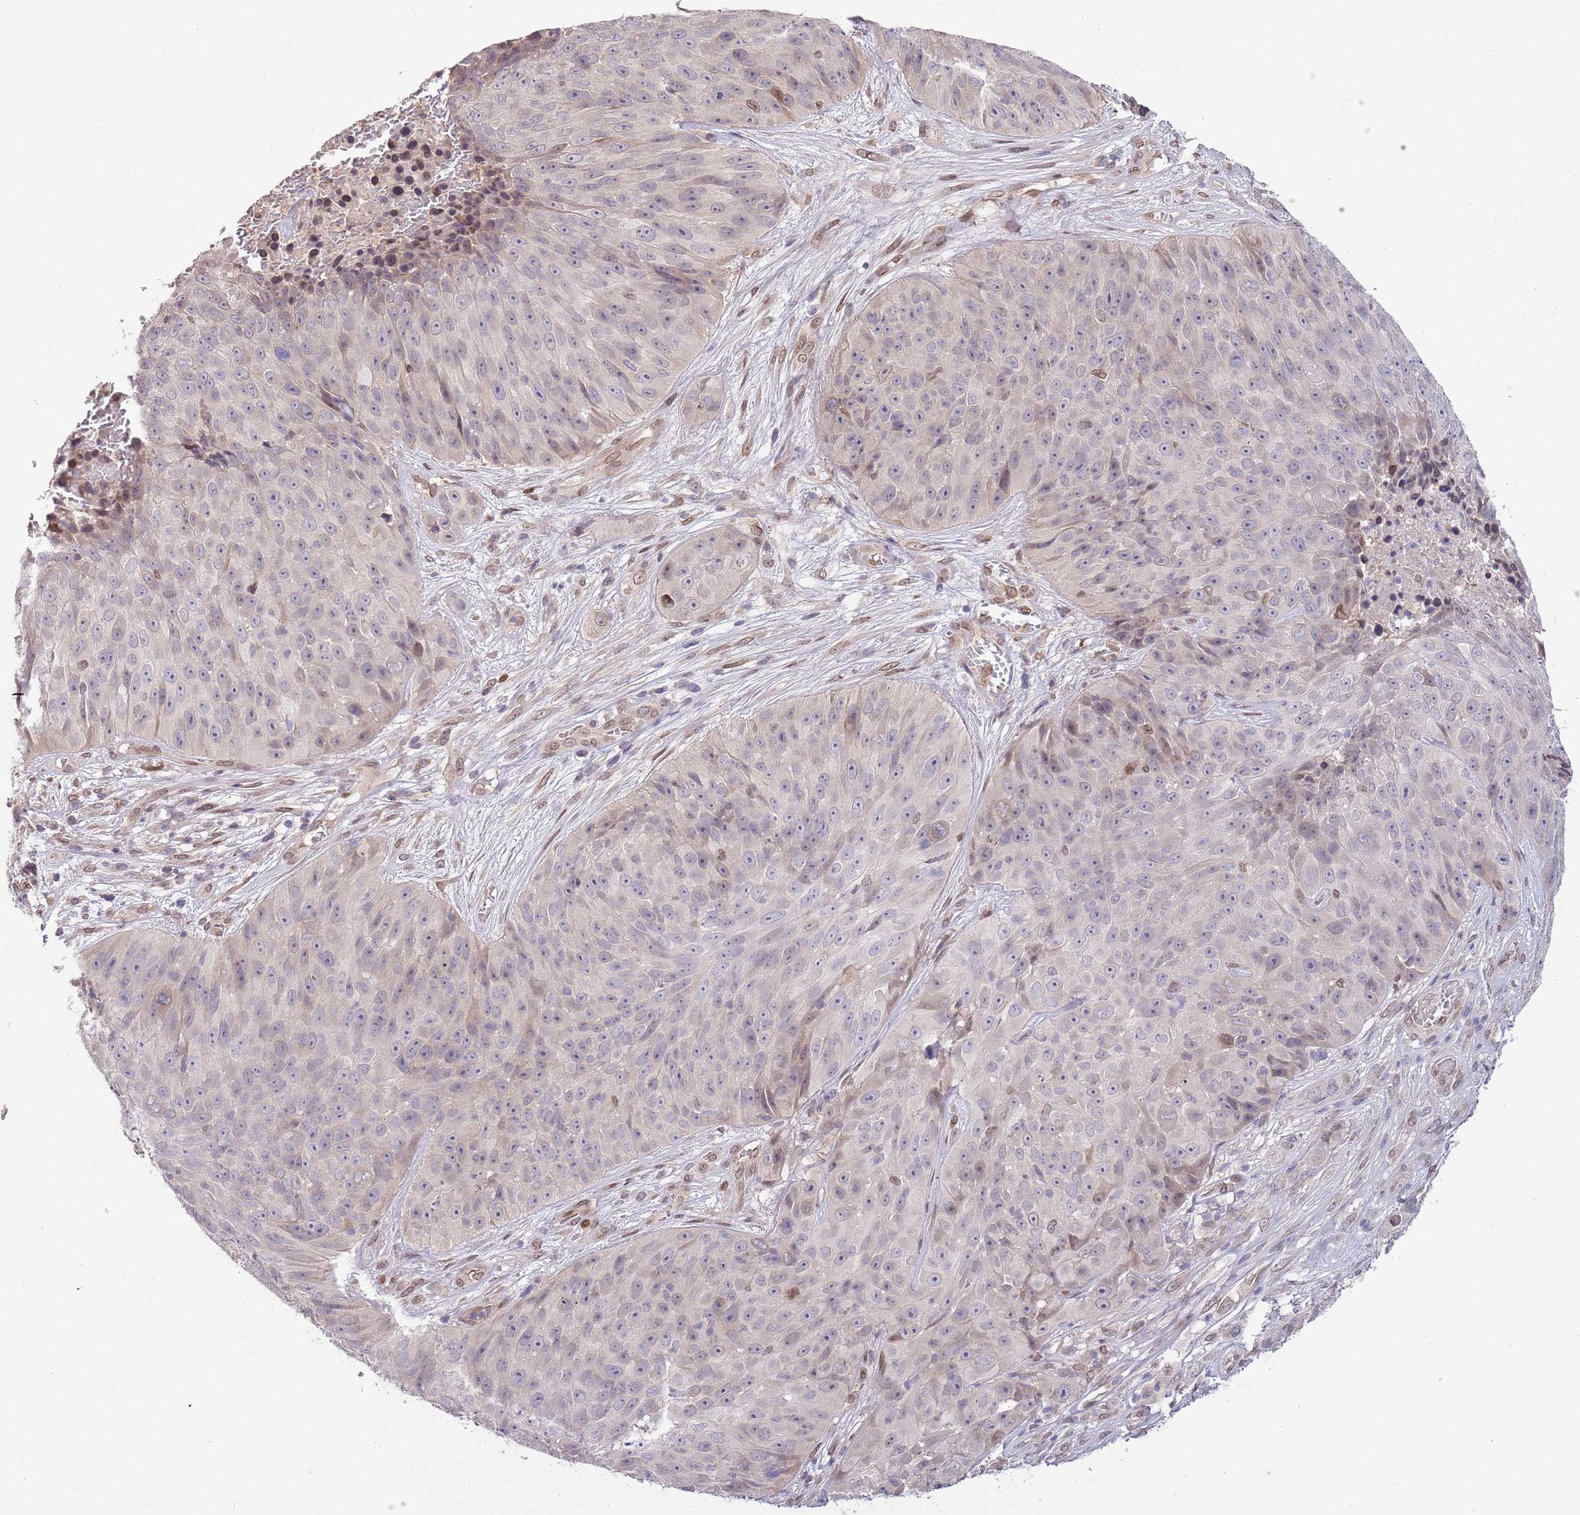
{"staining": {"intensity": "weak", "quantity": "<25%", "location": "nuclear"}, "tissue": "skin cancer", "cell_type": "Tumor cells", "image_type": "cancer", "snomed": [{"axis": "morphology", "description": "Squamous cell carcinoma, NOS"}, {"axis": "topography", "description": "Skin"}], "caption": "Tumor cells are negative for brown protein staining in skin cancer.", "gene": "ZNF665", "patient": {"sex": "female", "age": 87}}